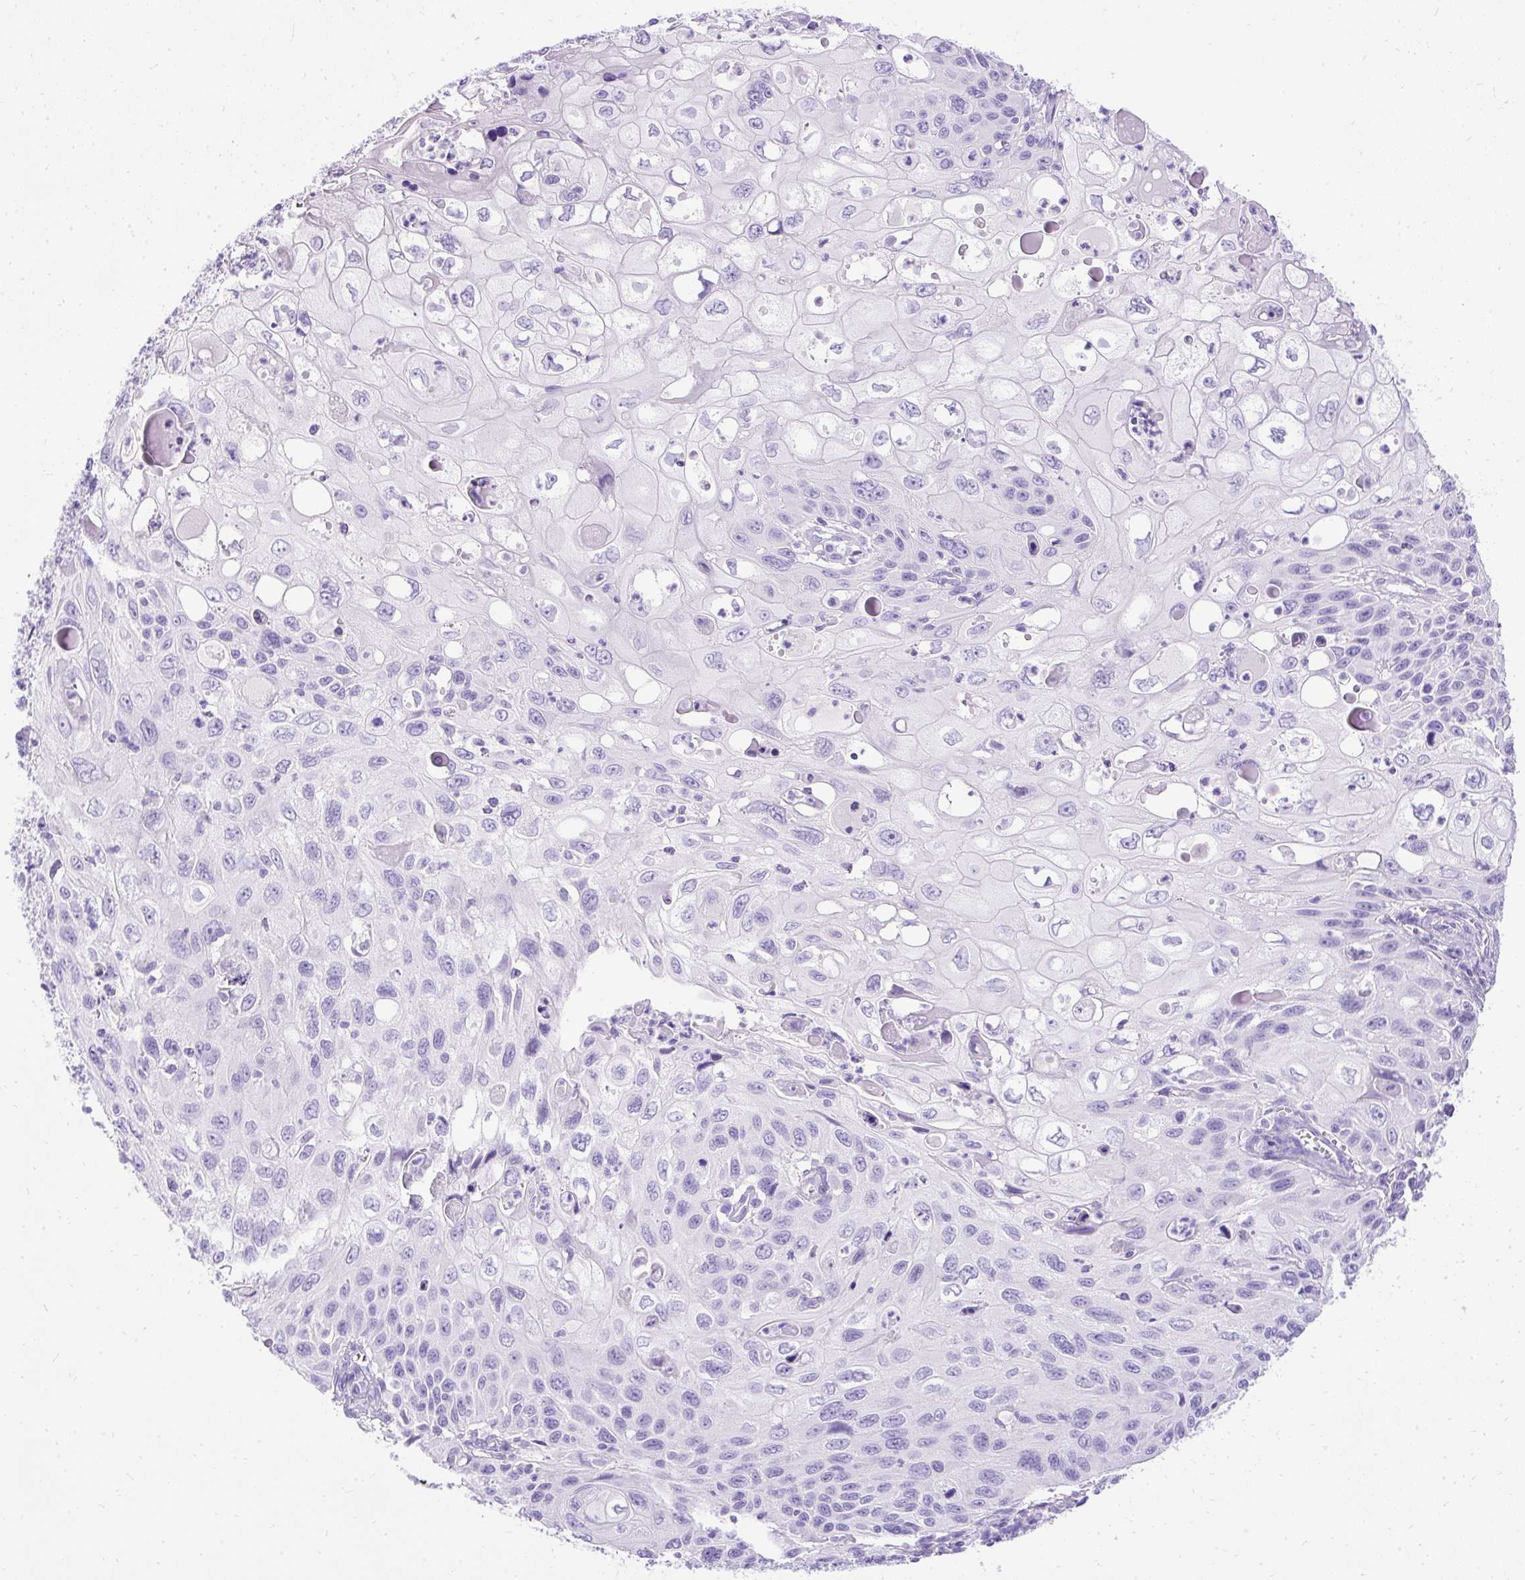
{"staining": {"intensity": "negative", "quantity": "none", "location": "none"}, "tissue": "cervical cancer", "cell_type": "Tumor cells", "image_type": "cancer", "snomed": [{"axis": "morphology", "description": "Squamous cell carcinoma, NOS"}, {"axis": "topography", "description": "Cervix"}], "caption": "Cervical squamous cell carcinoma stained for a protein using immunohistochemistry (IHC) reveals no positivity tumor cells.", "gene": "PVALB", "patient": {"sex": "female", "age": 70}}